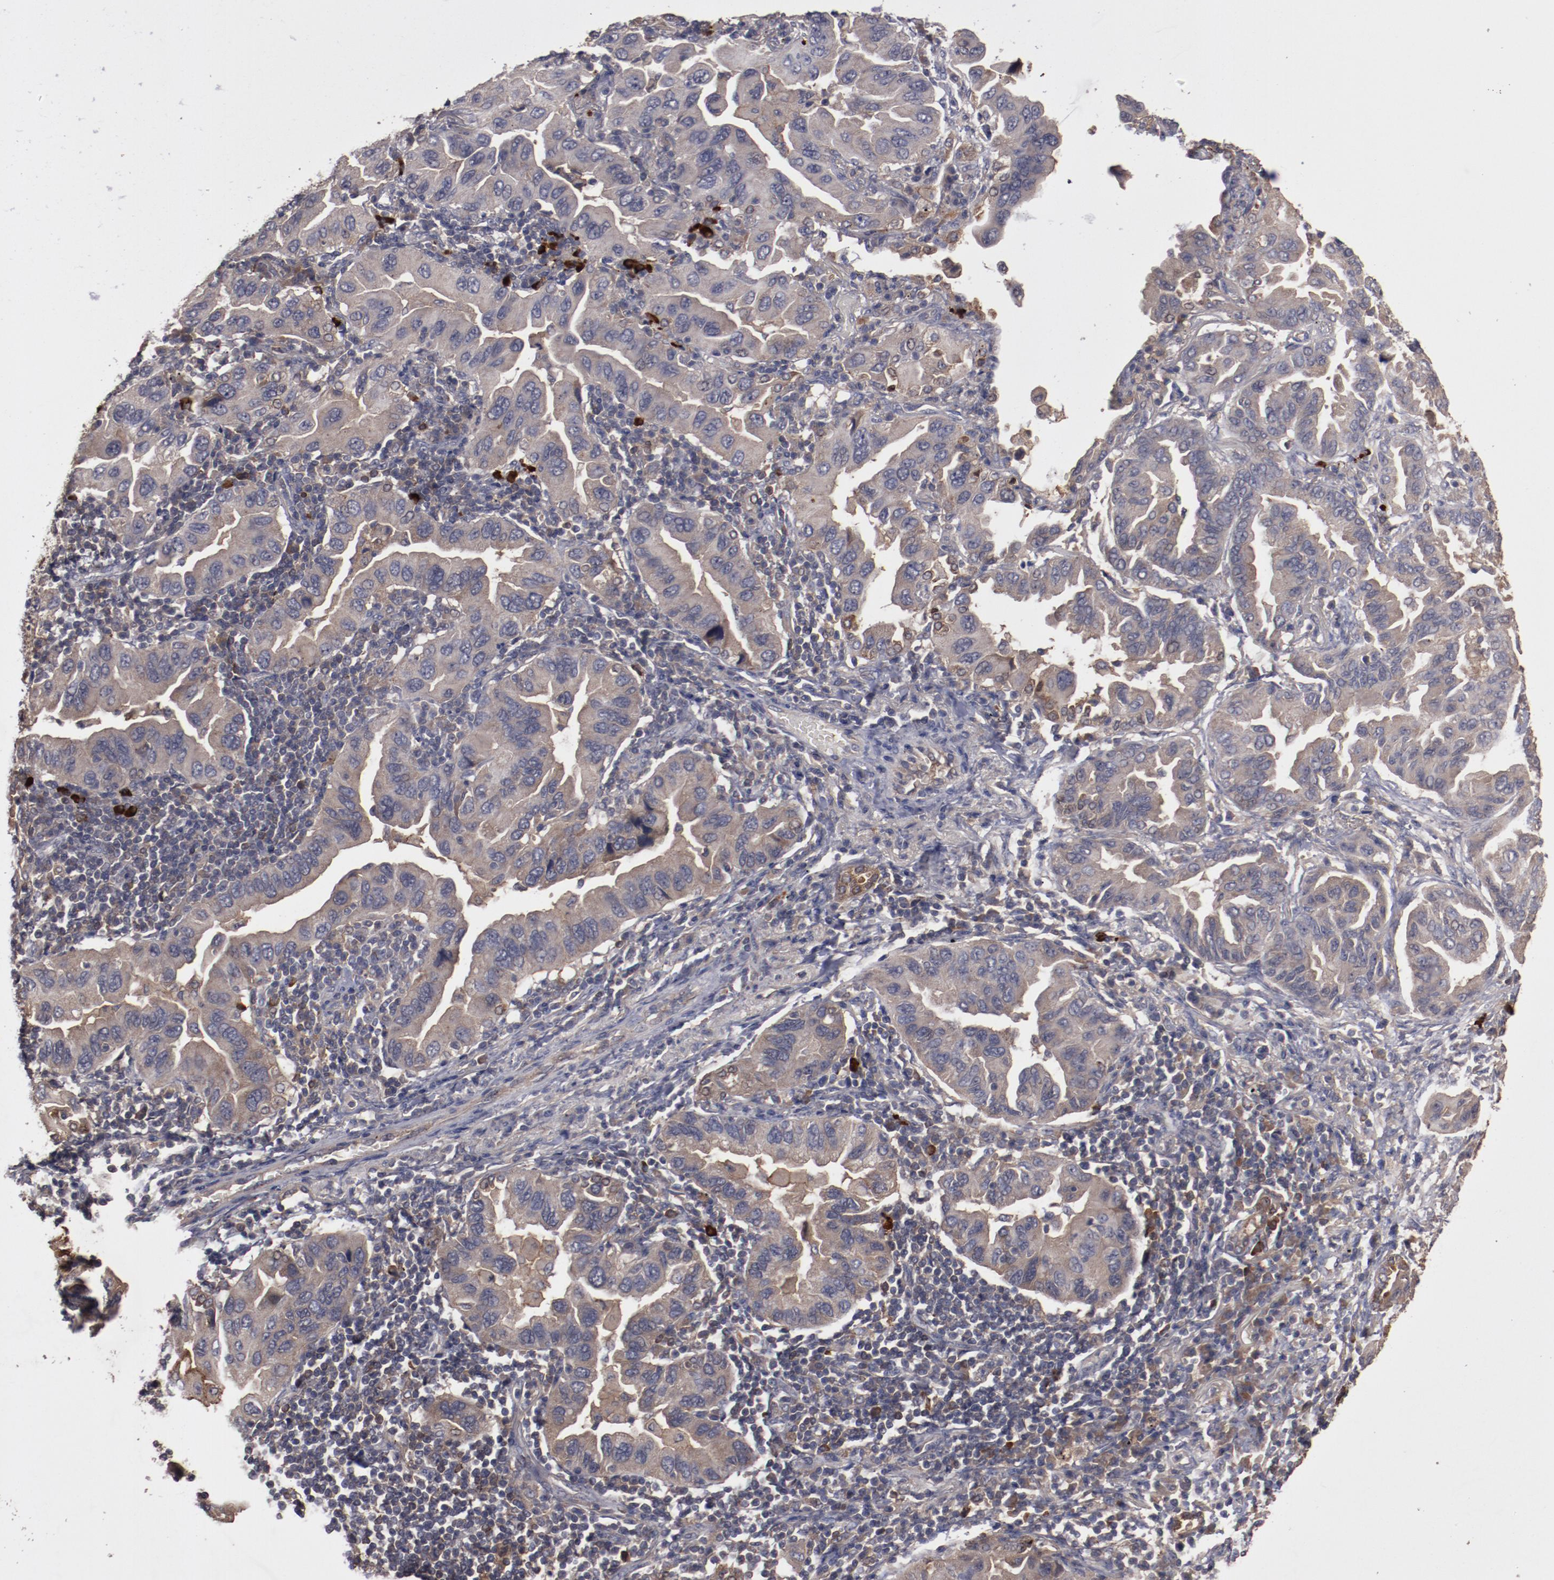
{"staining": {"intensity": "moderate", "quantity": ">75%", "location": "cytoplasmic/membranous"}, "tissue": "lung cancer", "cell_type": "Tumor cells", "image_type": "cancer", "snomed": [{"axis": "morphology", "description": "Adenocarcinoma, NOS"}, {"axis": "topography", "description": "Lung"}], "caption": "This micrograph reveals adenocarcinoma (lung) stained with immunohistochemistry (IHC) to label a protein in brown. The cytoplasmic/membranous of tumor cells show moderate positivity for the protein. Nuclei are counter-stained blue.", "gene": "LRRC75B", "patient": {"sex": "female", "age": 65}}